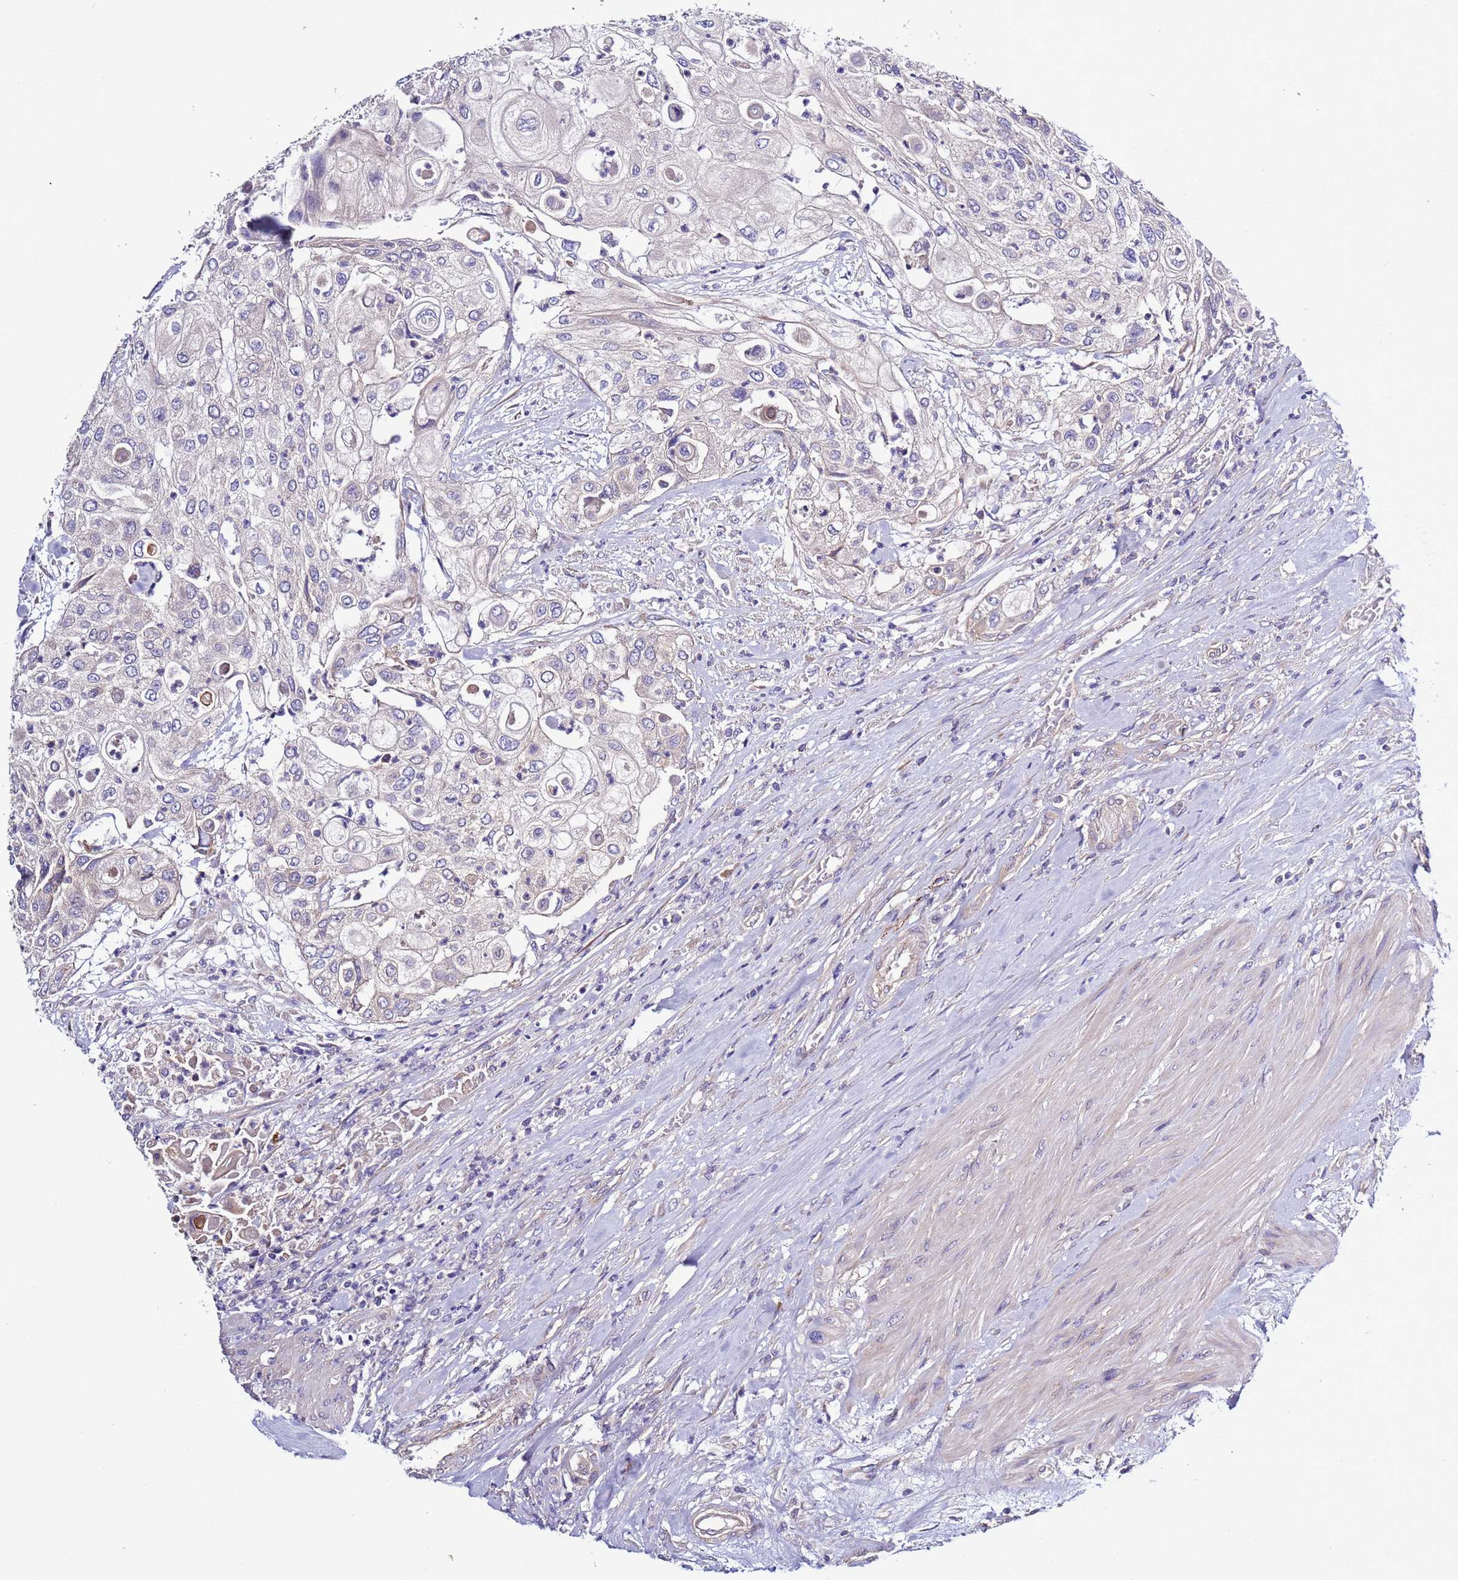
{"staining": {"intensity": "negative", "quantity": "none", "location": "none"}, "tissue": "urothelial cancer", "cell_type": "Tumor cells", "image_type": "cancer", "snomed": [{"axis": "morphology", "description": "Urothelial carcinoma, High grade"}, {"axis": "topography", "description": "Urinary bladder"}], "caption": "Tumor cells show no significant protein staining in urothelial cancer.", "gene": "SPCS1", "patient": {"sex": "female", "age": 79}}